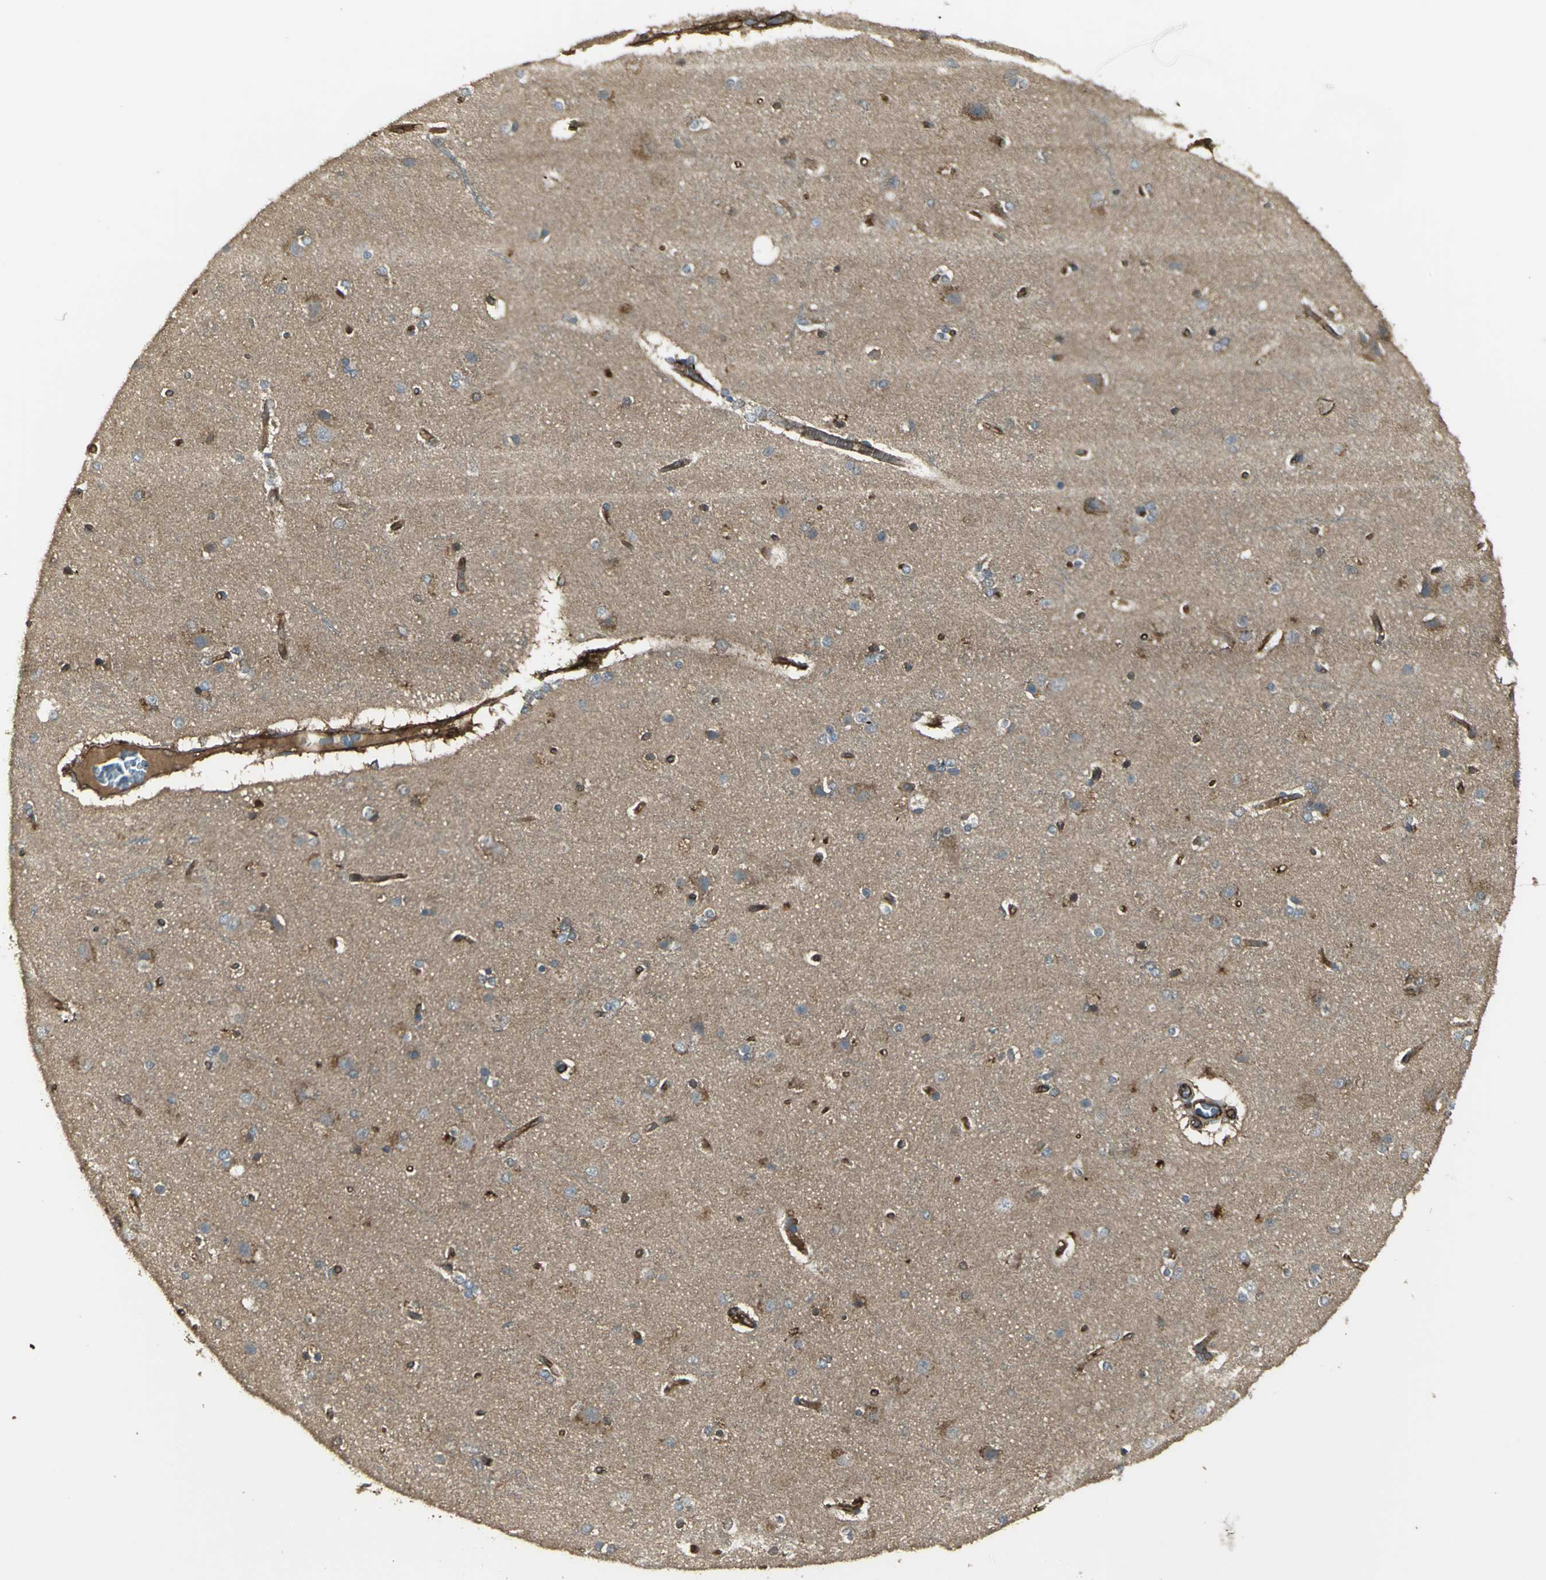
{"staining": {"intensity": "strong", "quantity": ">75%", "location": "cytoplasmic/membranous"}, "tissue": "cerebral cortex", "cell_type": "Endothelial cells", "image_type": "normal", "snomed": [{"axis": "morphology", "description": "Normal tissue, NOS"}, {"axis": "topography", "description": "Cerebral cortex"}], "caption": "A brown stain highlights strong cytoplasmic/membranous positivity of a protein in endothelial cells of normal cerebral cortex.", "gene": "PRXL2B", "patient": {"sex": "female", "age": 54}}